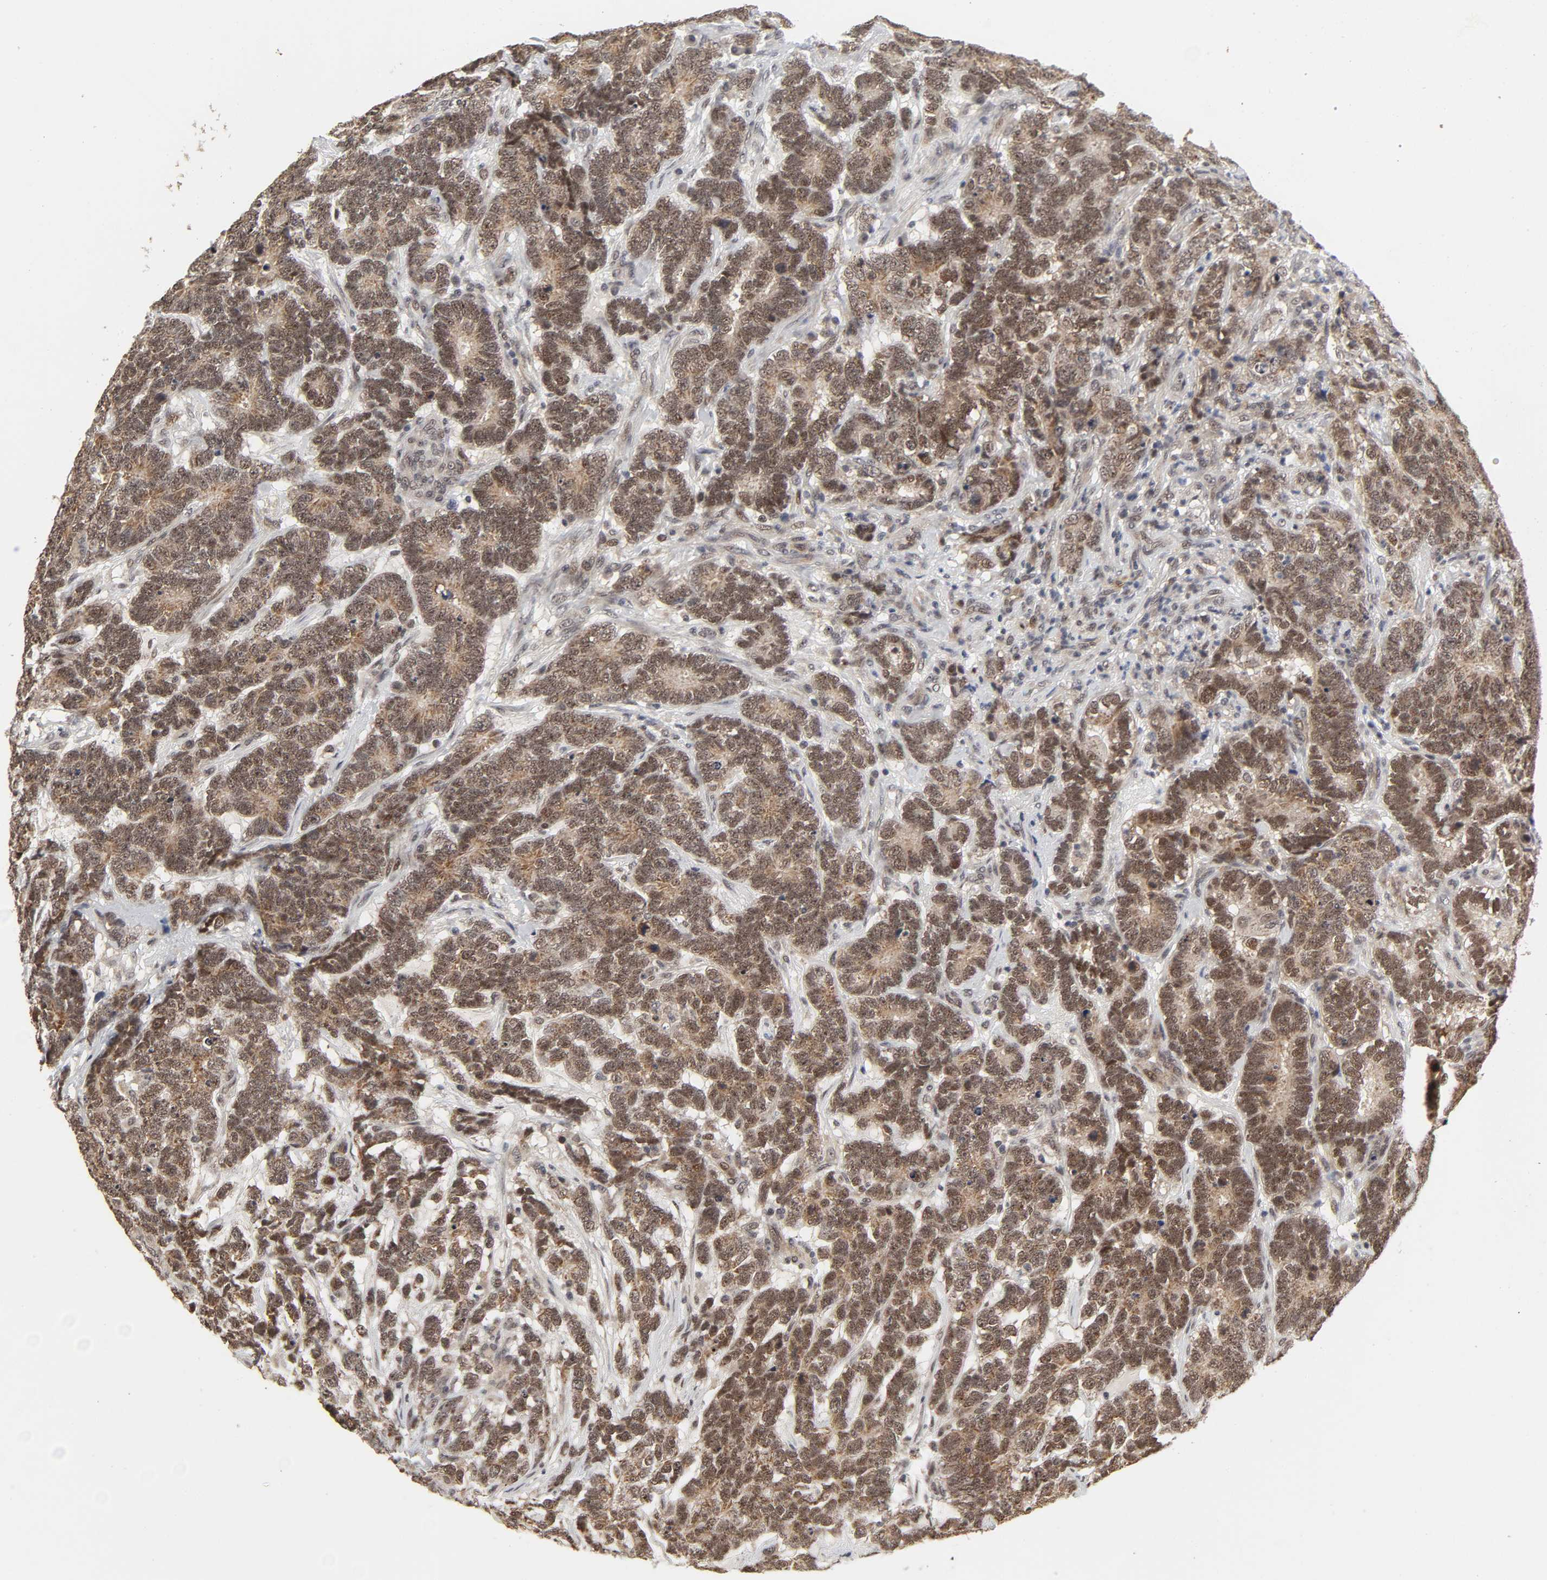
{"staining": {"intensity": "moderate", "quantity": ">75%", "location": "nuclear"}, "tissue": "testis cancer", "cell_type": "Tumor cells", "image_type": "cancer", "snomed": [{"axis": "morphology", "description": "Carcinoma, Embryonal, NOS"}, {"axis": "topography", "description": "Testis"}], "caption": "The histopathology image shows immunohistochemical staining of embryonal carcinoma (testis). There is moderate nuclear expression is seen in approximately >75% of tumor cells. (DAB (3,3'-diaminobenzidine) = brown stain, brightfield microscopy at high magnification).", "gene": "ZKSCAN8", "patient": {"sex": "male", "age": 26}}